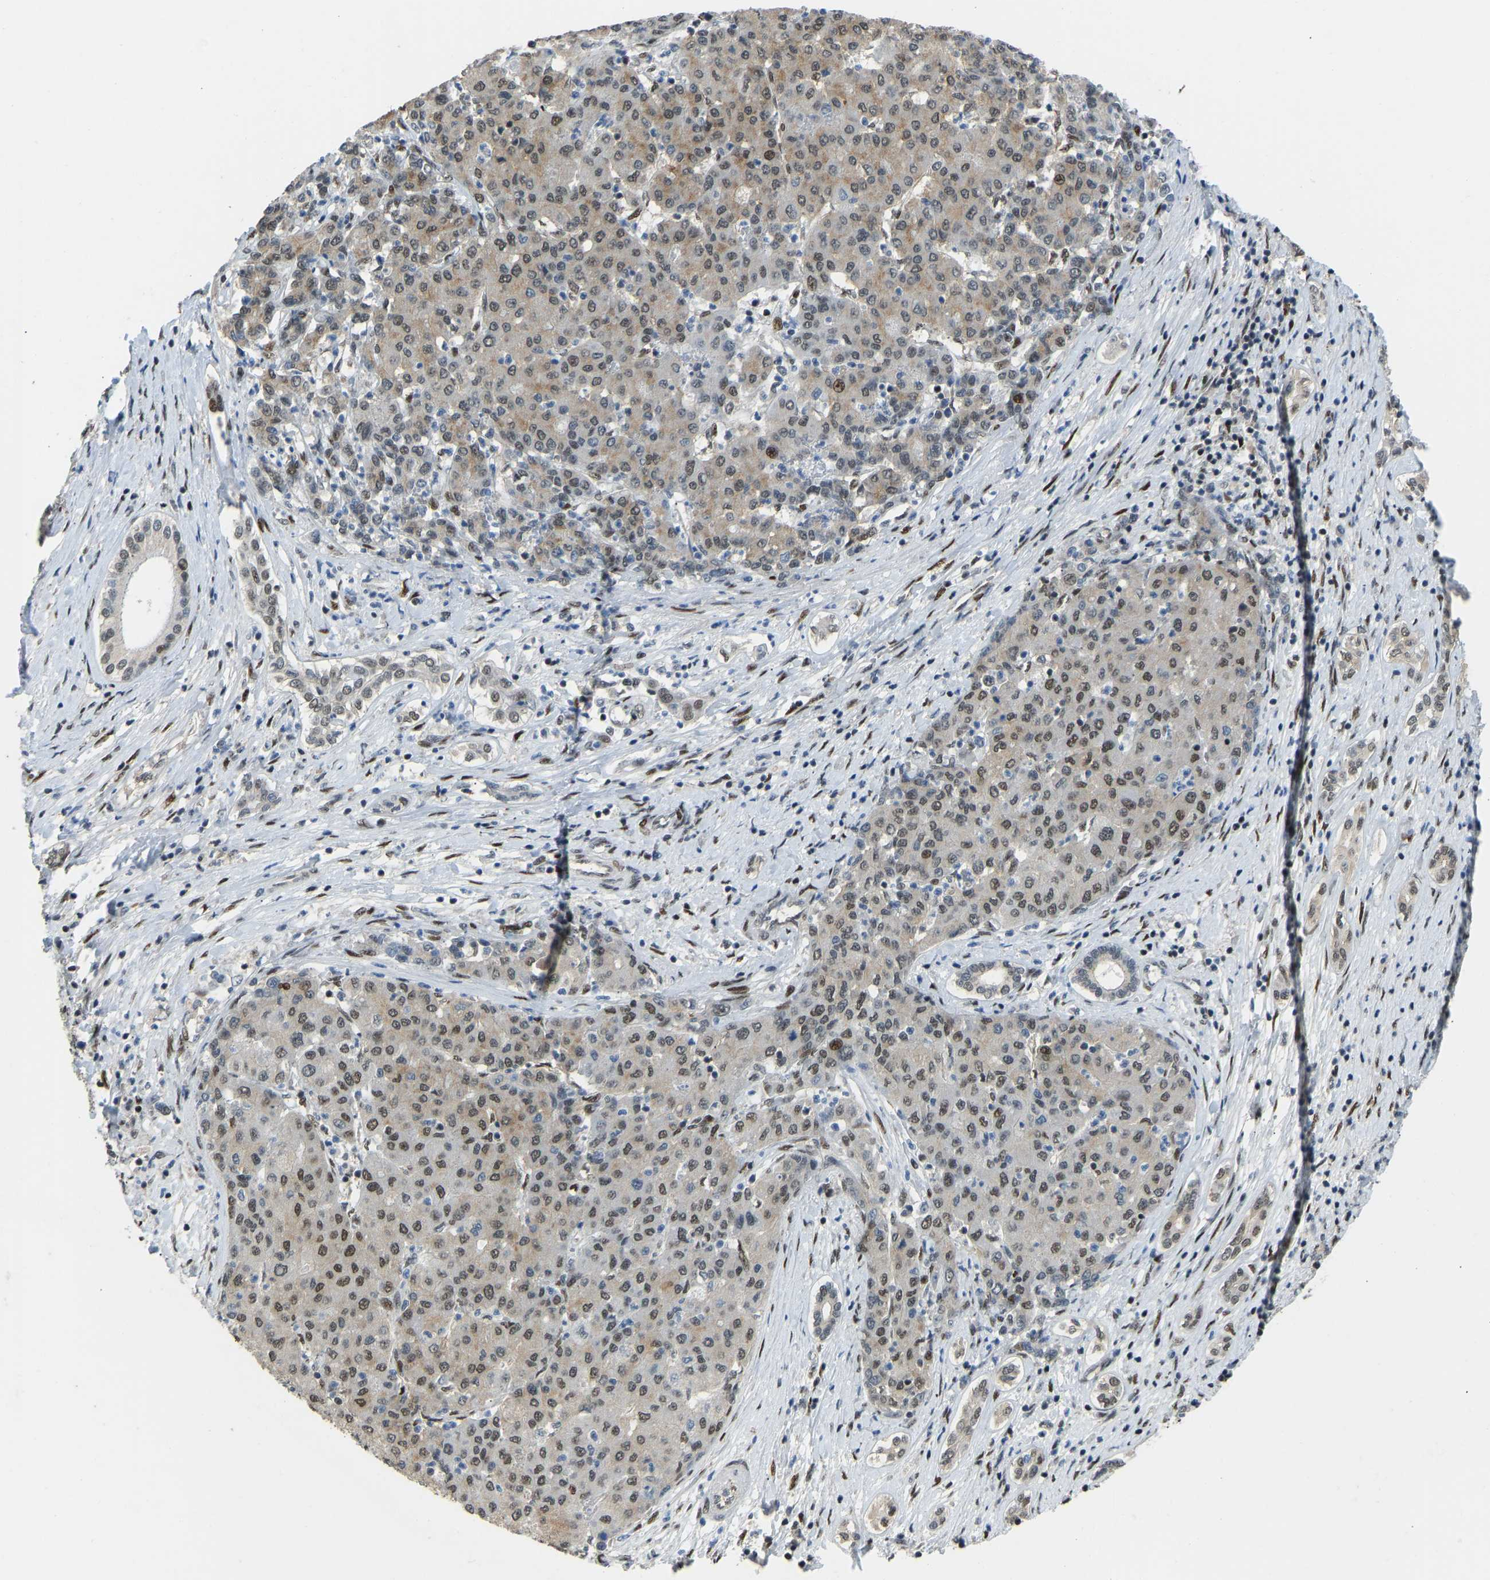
{"staining": {"intensity": "moderate", "quantity": "25%-75%", "location": "cytoplasmic/membranous,nuclear"}, "tissue": "liver cancer", "cell_type": "Tumor cells", "image_type": "cancer", "snomed": [{"axis": "morphology", "description": "Carcinoma, Hepatocellular, NOS"}, {"axis": "topography", "description": "Liver"}], "caption": "DAB (3,3'-diaminobenzidine) immunohistochemical staining of human liver cancer displays moderate cytoplasmic/membranous and nuclear protein expression in about 25%-75% of tumor cells.", "gene": "FOXK1", "patient": {"sex": "male", "age": 65}}